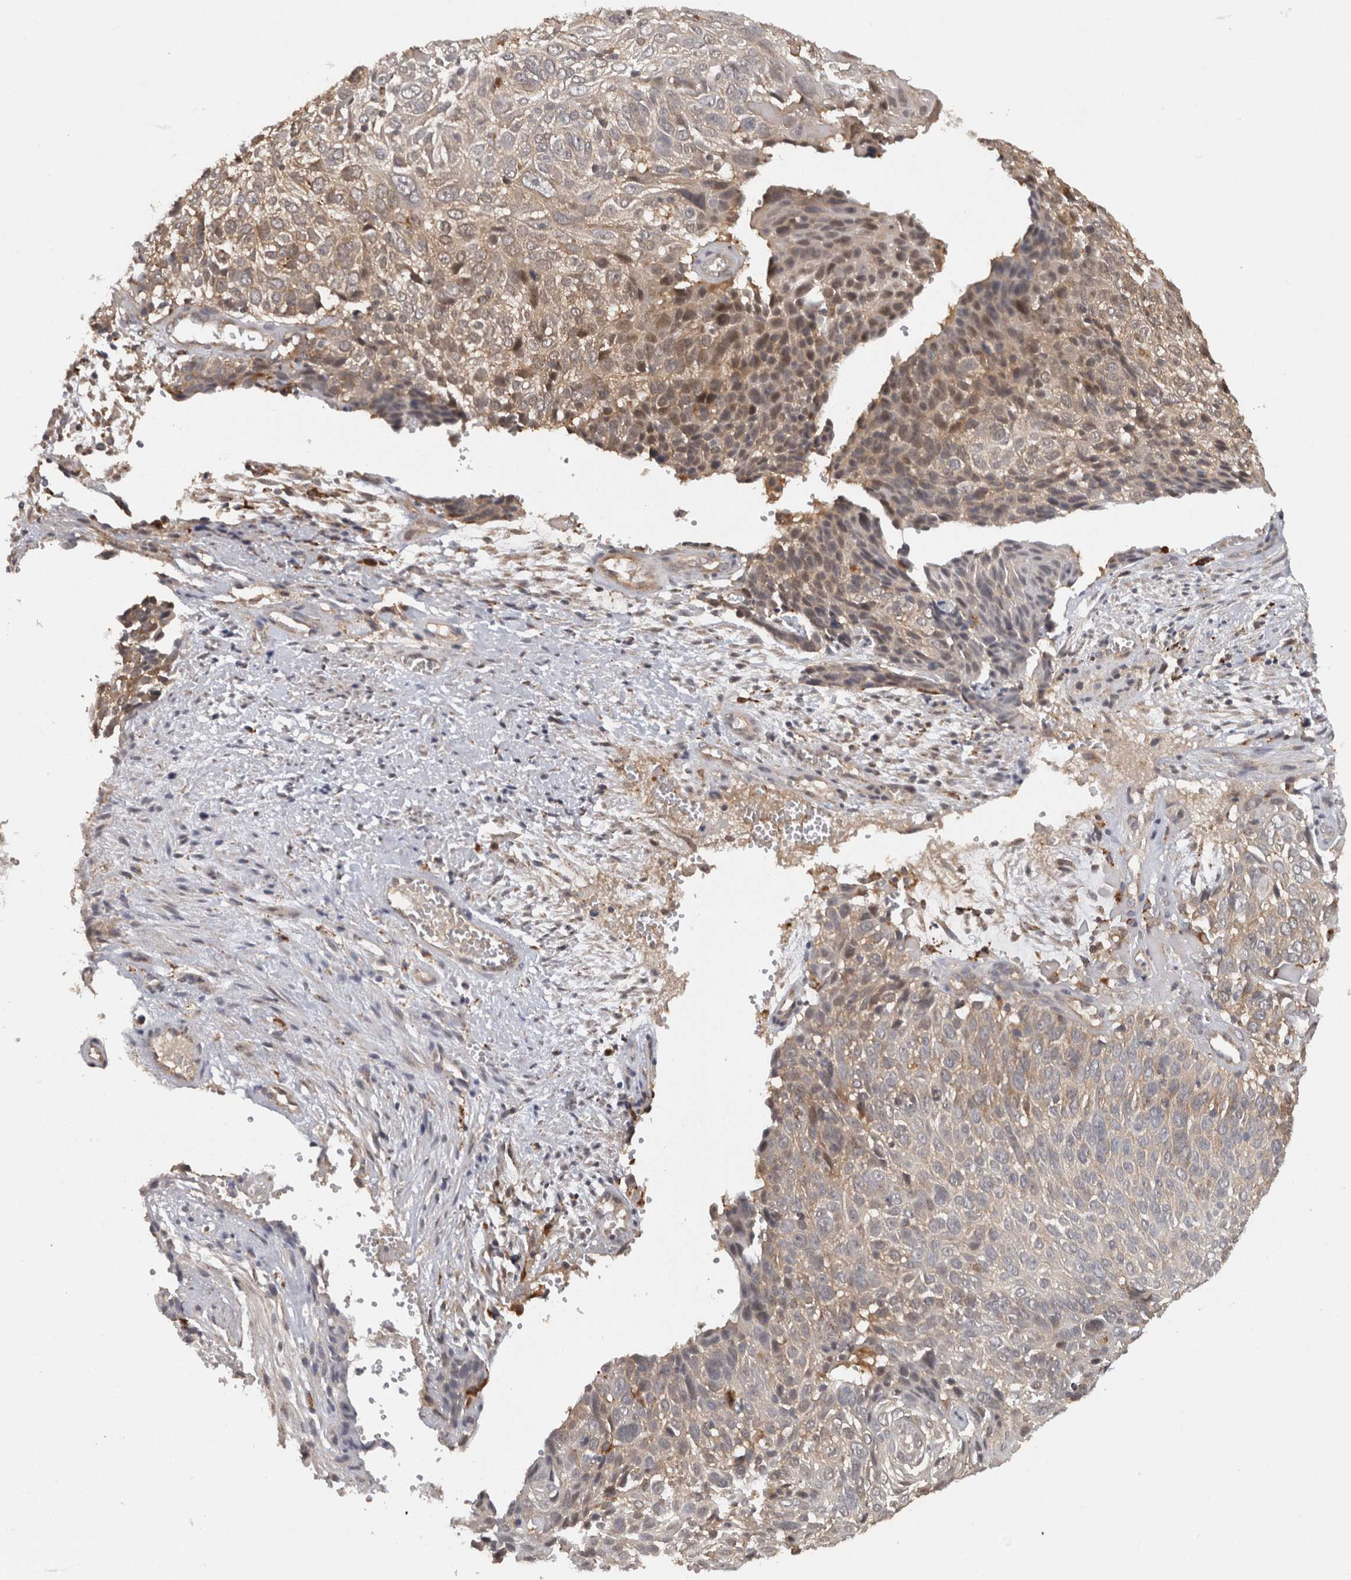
{"staining": {"intensity": "weak", "quantity": "25%-75%", "location": "cytoplasmic/membranous"}, "tissue": "cervical cancer", "cell_type": "Tumor cells", "image_type": "cancer", "snomed": [{"axis": "morphology", "description": "Squamous cell carcinoma, NOS"}, {"axis": "topography", "description": "Cervix"}], "caption": "A low amount of weak cytoplasmic/membranous expression is present in approximately 25%-75% of tumor cells in cervical cancer tissue.", "gene": "ACAT2", "patient": {"sex": "female", "age": 74}}